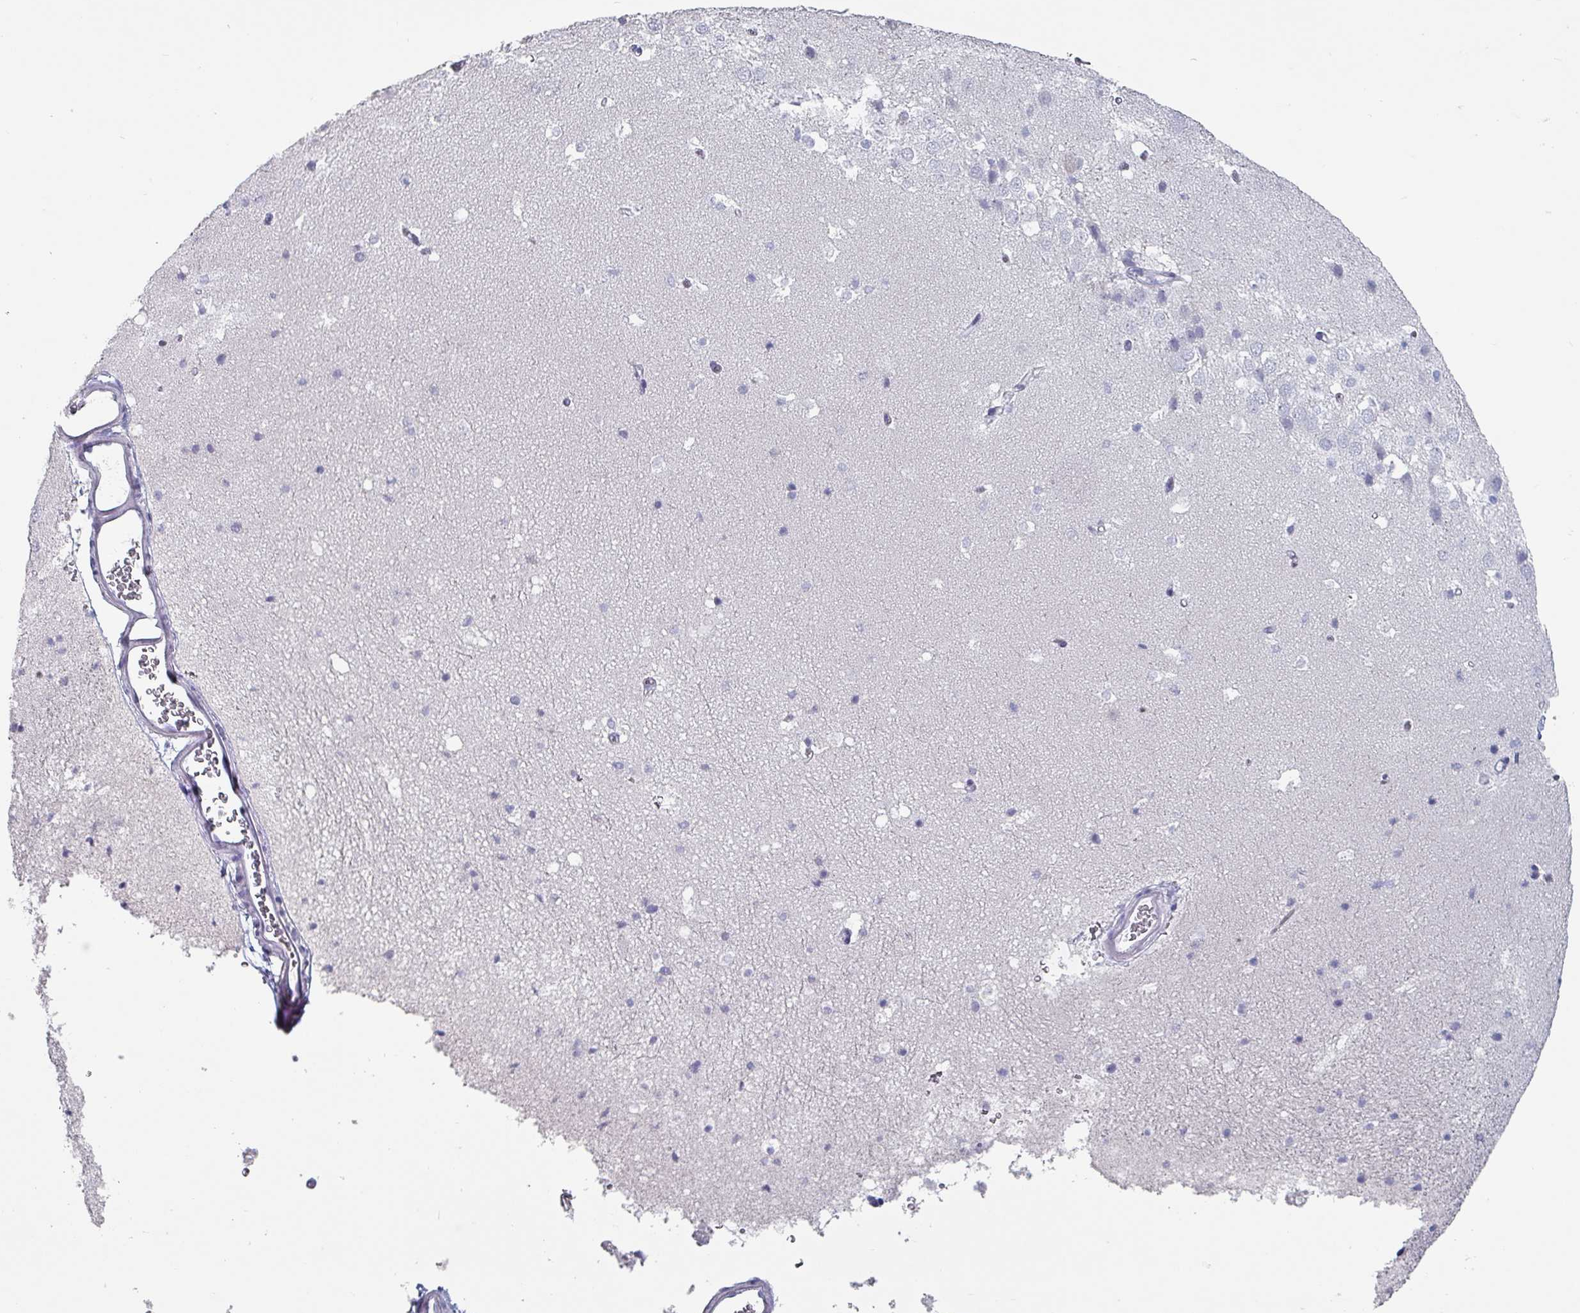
{"staining": {"intensity": "negative", "quantity": "none", "location": "none"}, "tissue": "hippocampus", "cell_type": "Glial cells", "image_type": "normal", "snomed": [{"axis": "morphology", "description": "Normal tissue, NOS"}, {"axis": "topography", "description": "Hippocampus"}], "caption": "An IHC photomicrograph of unremarkable hippocampus is shown. There is no staining in glial cells of hippocampus.", "gene": "INS", "patient": {"sex": "male", "age": 37}}